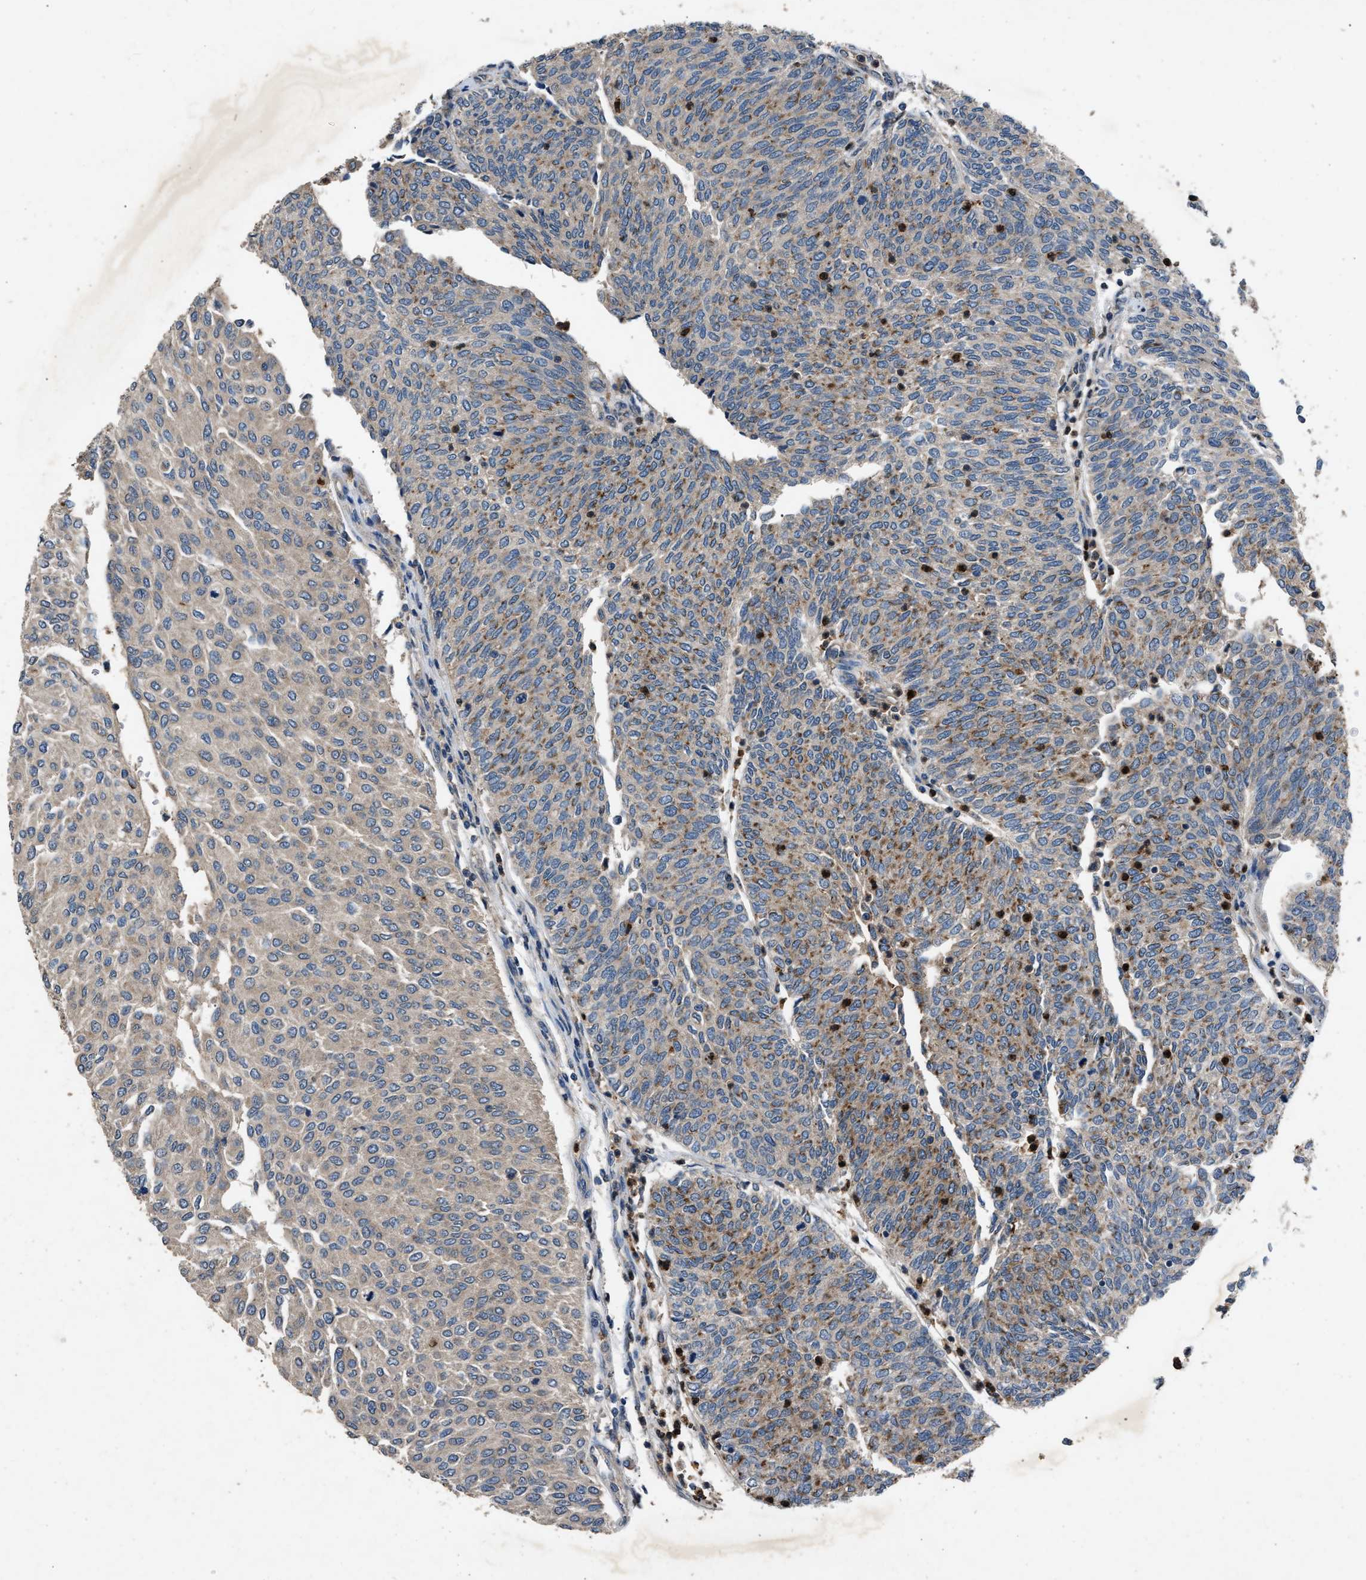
{"staining": {"intensity": "moderate", "quantity": "25%-75%", "location": "cytoplasmic/membranous"}, "tissue": "urothelial cancer", "cell_type": "Tumor cells", "image_type": "cancer", "snomed": [{"axis": "morphology", "description": "Urothelial carcinoma, Low grade"}, {"axis": "topography", "description": "Urinary bladder"}], "caption": "Human urothelial cancer stained with a brown dye shows moderate cytoplasmic/membranous positive positivity in approximately 25%-75% of tumor cells.", "gene": "PPID", "patient": {"sex": "female", "age": 79}}